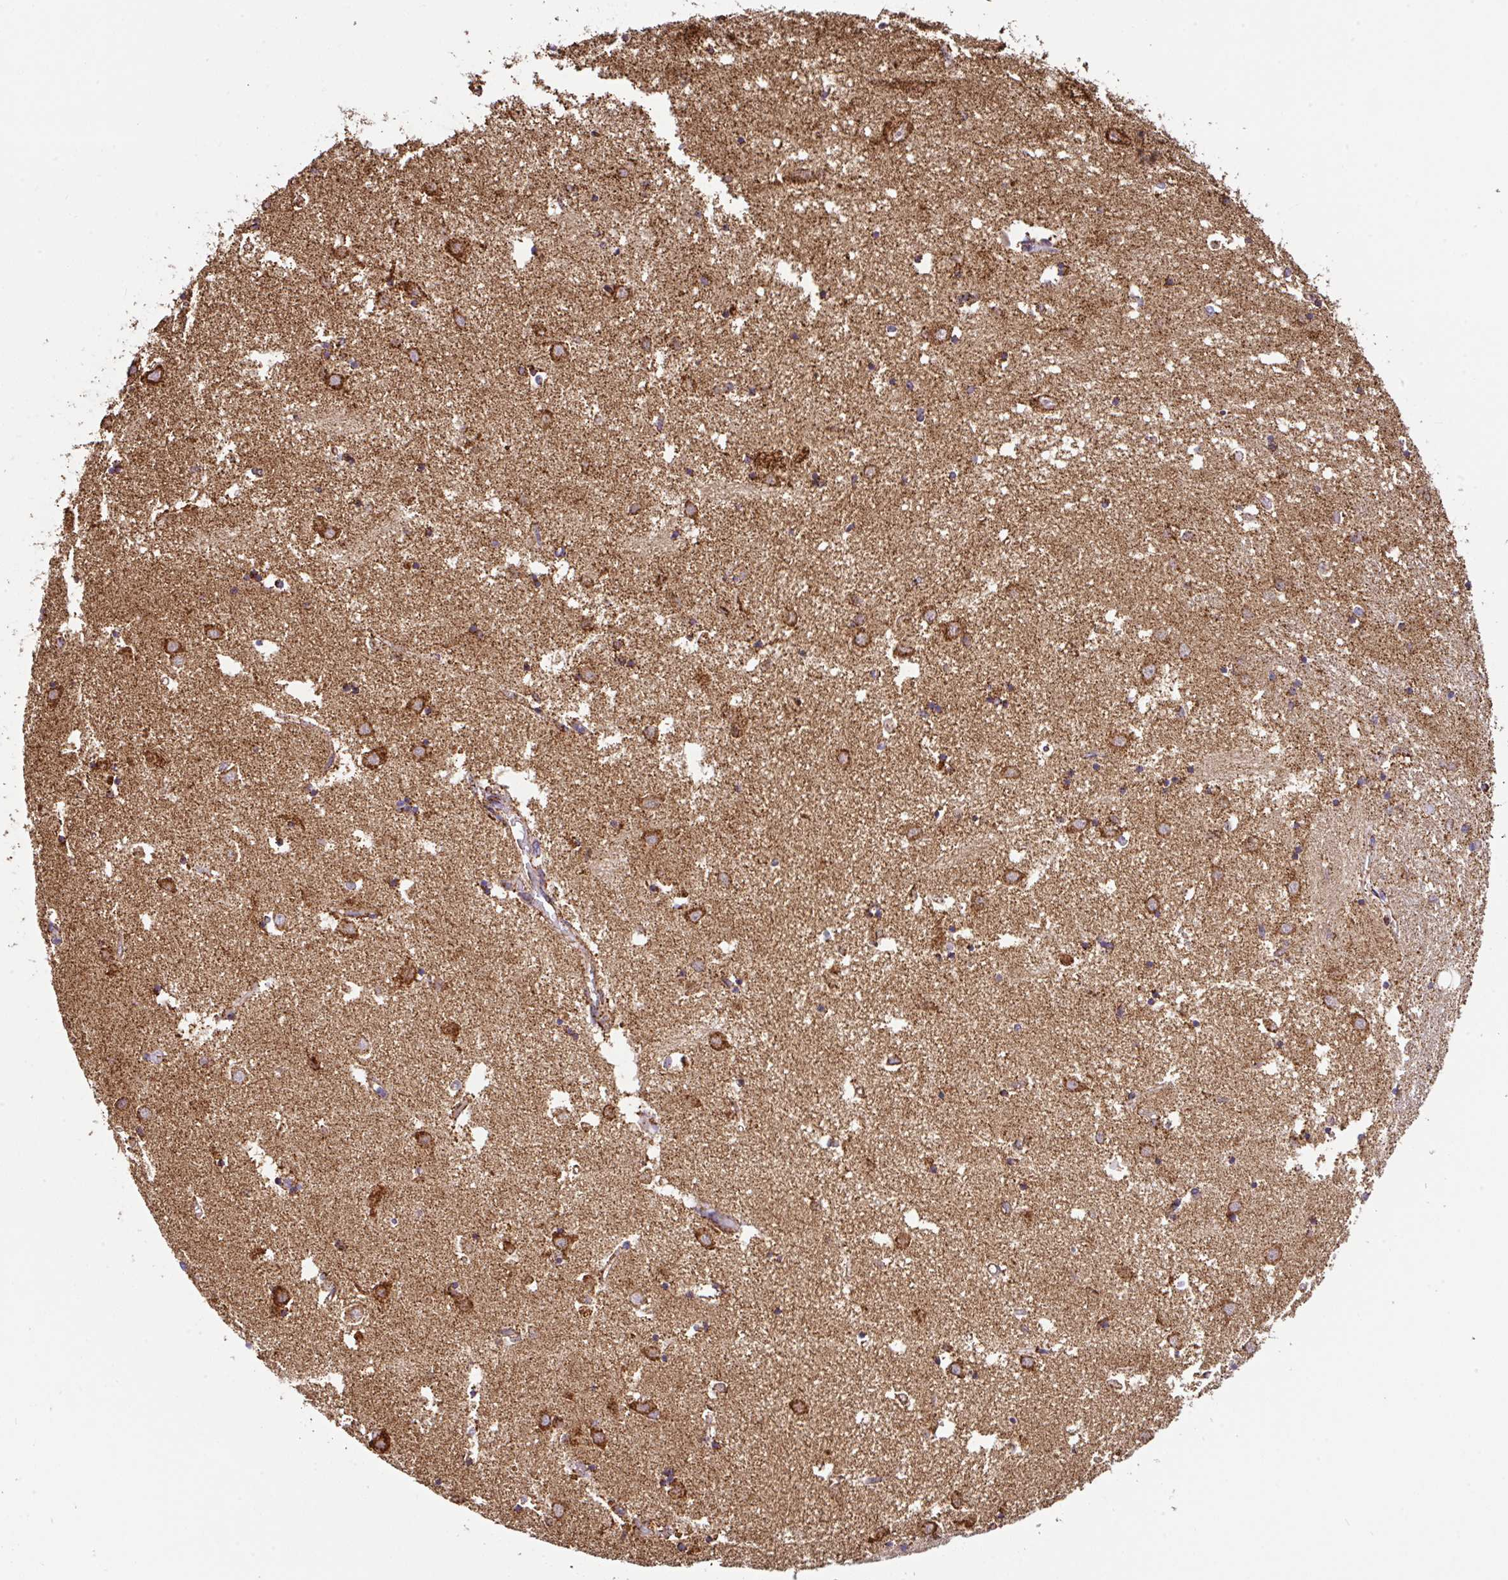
{"staining": {"intensity": "strong", "quantity": "<25%", "location": "cytoplasmic/membranous"}, "tissue": "caudate", "cell_type": "Glial cells", "image_type": "normal", "snomed": [{"axis": "morphology", "description": "Normal tissue, NOS"}, {"axis": "topography", "description": "Lateral ventricle wall"}], "caption": "Unremarkable caudate reveals strong cytoplasmic/membranous staining in about <25% of glial cells.", "gene": "ANKRD33B", "patient": {"sex": "male", "age": 70}}